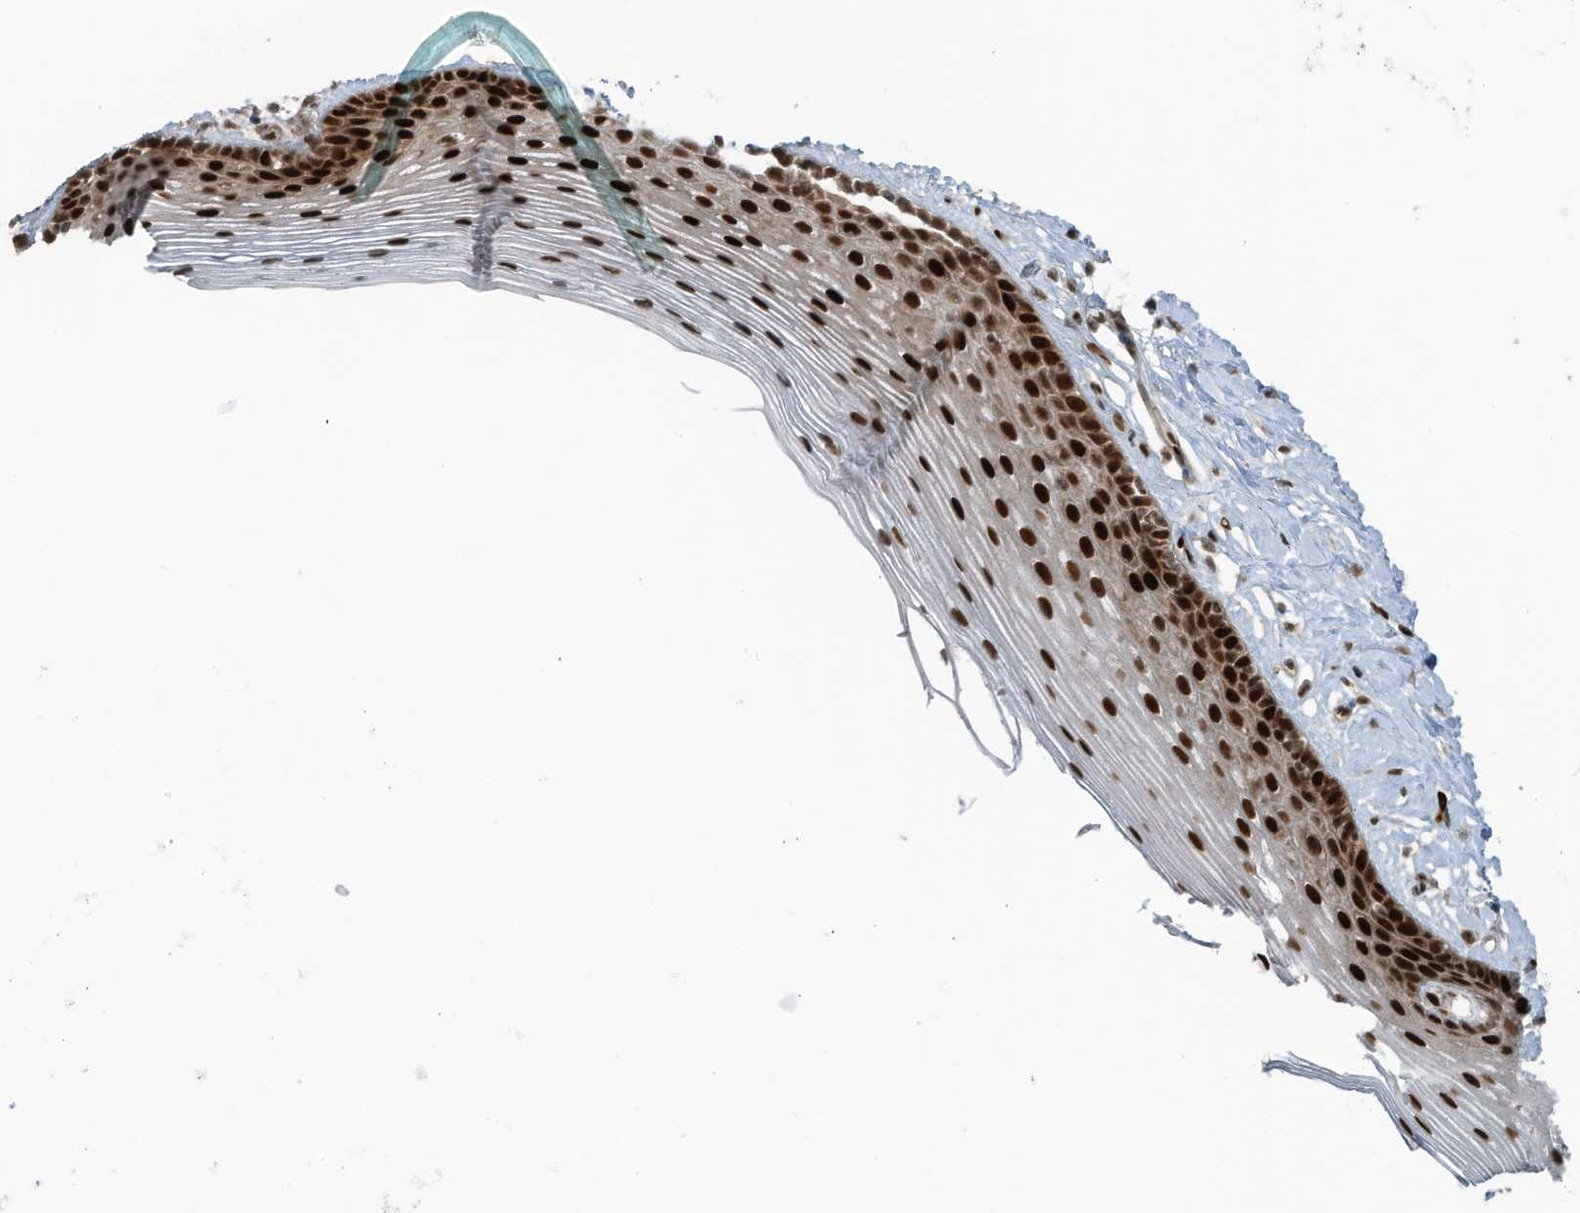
{"staining": {"intensity": "strong", "quantity": ">75%", "location": "nuclear"}, "tissue": "vagina", "cell_type": "Squamous epithelial cells", "image_type": "normal", "snomed": [{"axis": "morphology", "description": "Normal tissue, NOS"}, {"axis": "topography", "description": "Vagina"}], "caption": "The histopathology image exhibits staining of unremarkable vagina, revealing strong nuclear protein staining (brown color) within squamous epithelial cells.", "gene": "PCNP", "patient": {"sex": "female", "age": 46}}